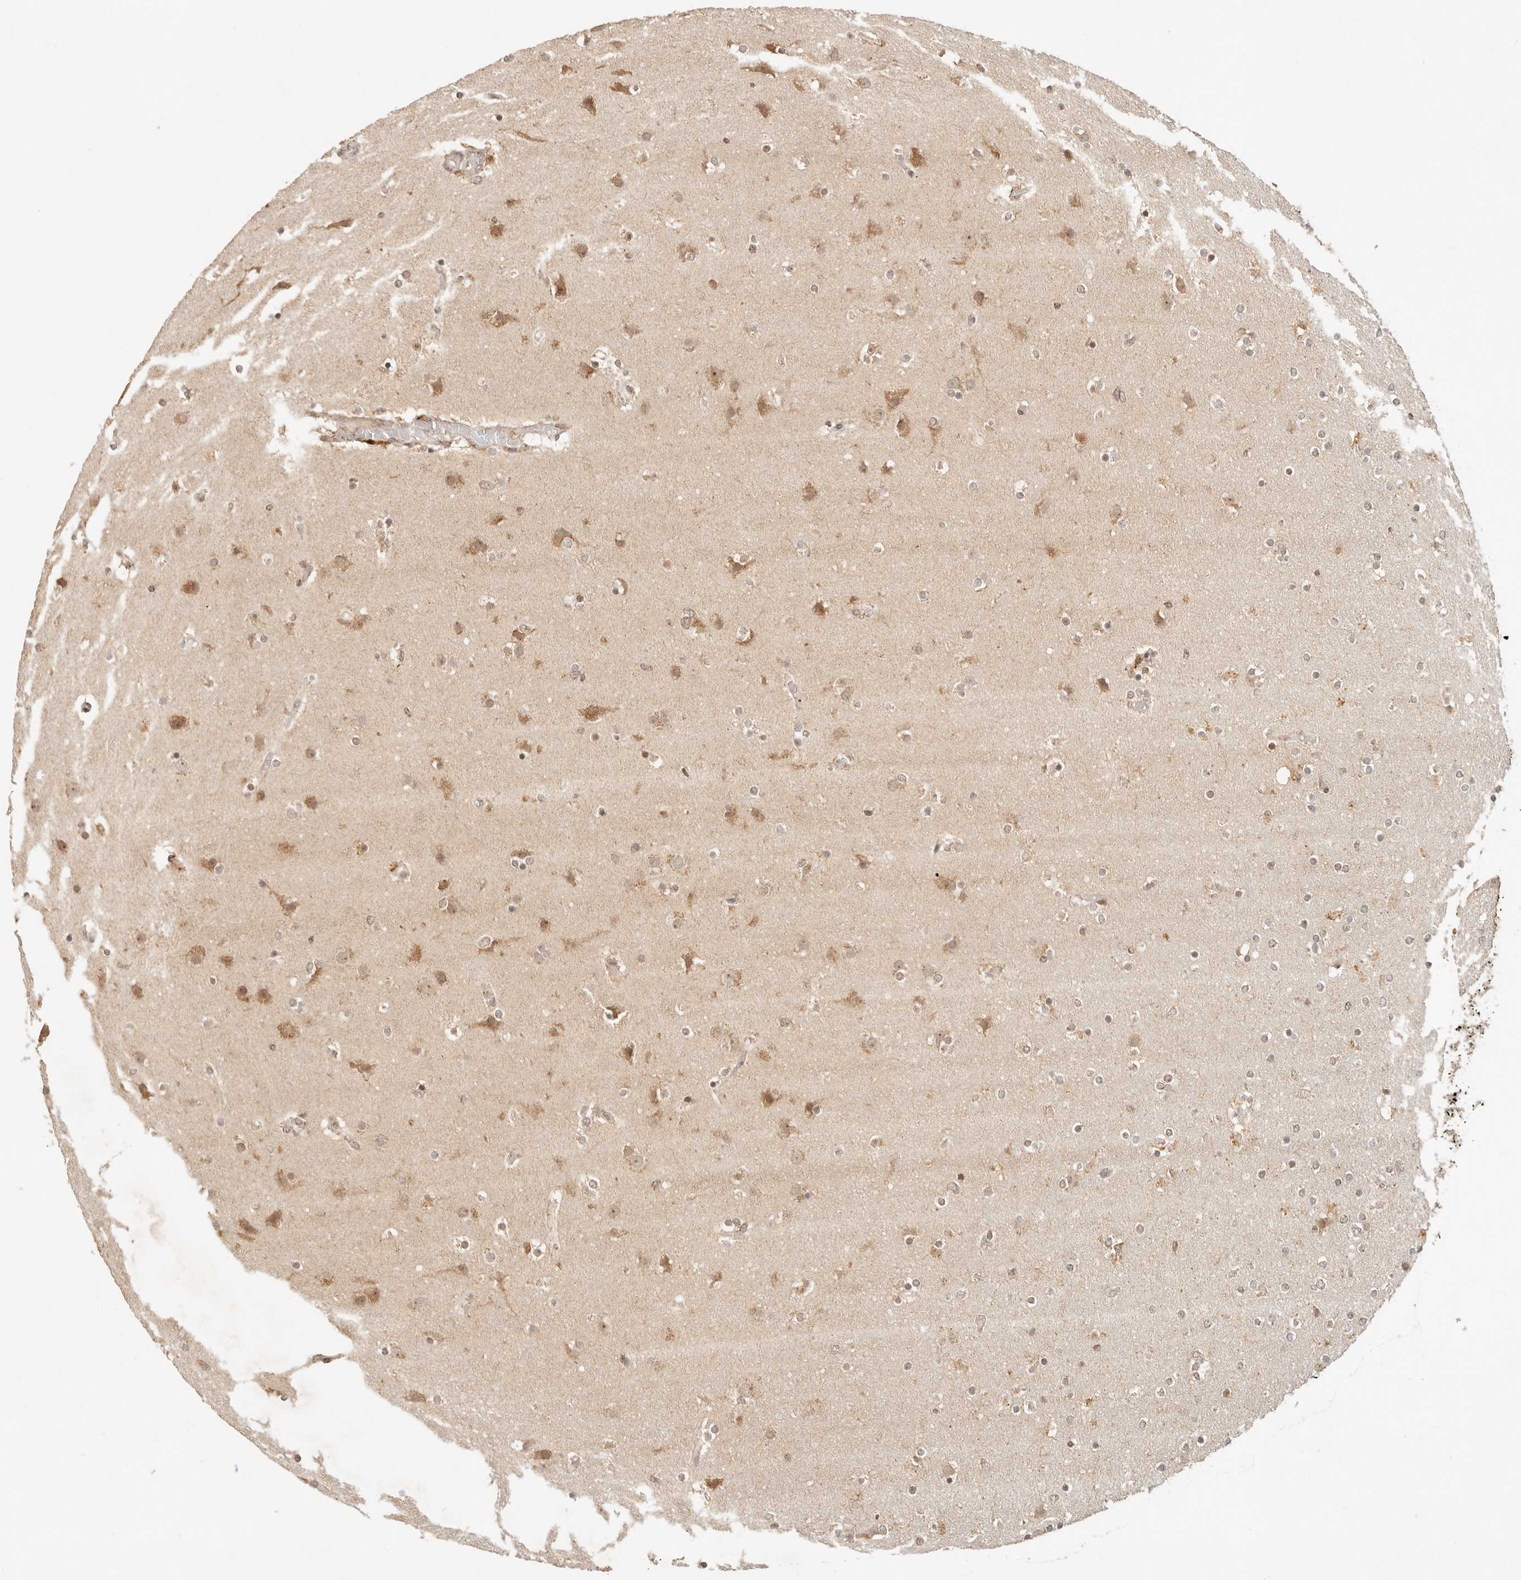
{"staining": {"intensity": "weak", "quantity": ">75%", "location": "cytoplasmic/membranous,nuclear"}, "tissue": "glioma", "cell_type": "Tumor cells", "image_type": "cancer", "snomed": [{"axis": "morphology", "description": "Glioma, malignant, High grade"}, {"axis": "topography", "description": "Cerebral cortex"}], "caption": "High-magnification brightfield microscopy of malignant glioma (high-grade) stained with DAB (3,3'-diaminobenzidine) (brown) and counterstained with hematoxylin (blue). tumor cells exhibit weak cytoplasmic/membranous and nuclear staining is appreciated in about>75% of cells. The protein is shown in brown color, while the nuclei are stained blue.", "gene": "INTS11", "patient": {"sex": "female", "age": 36}}